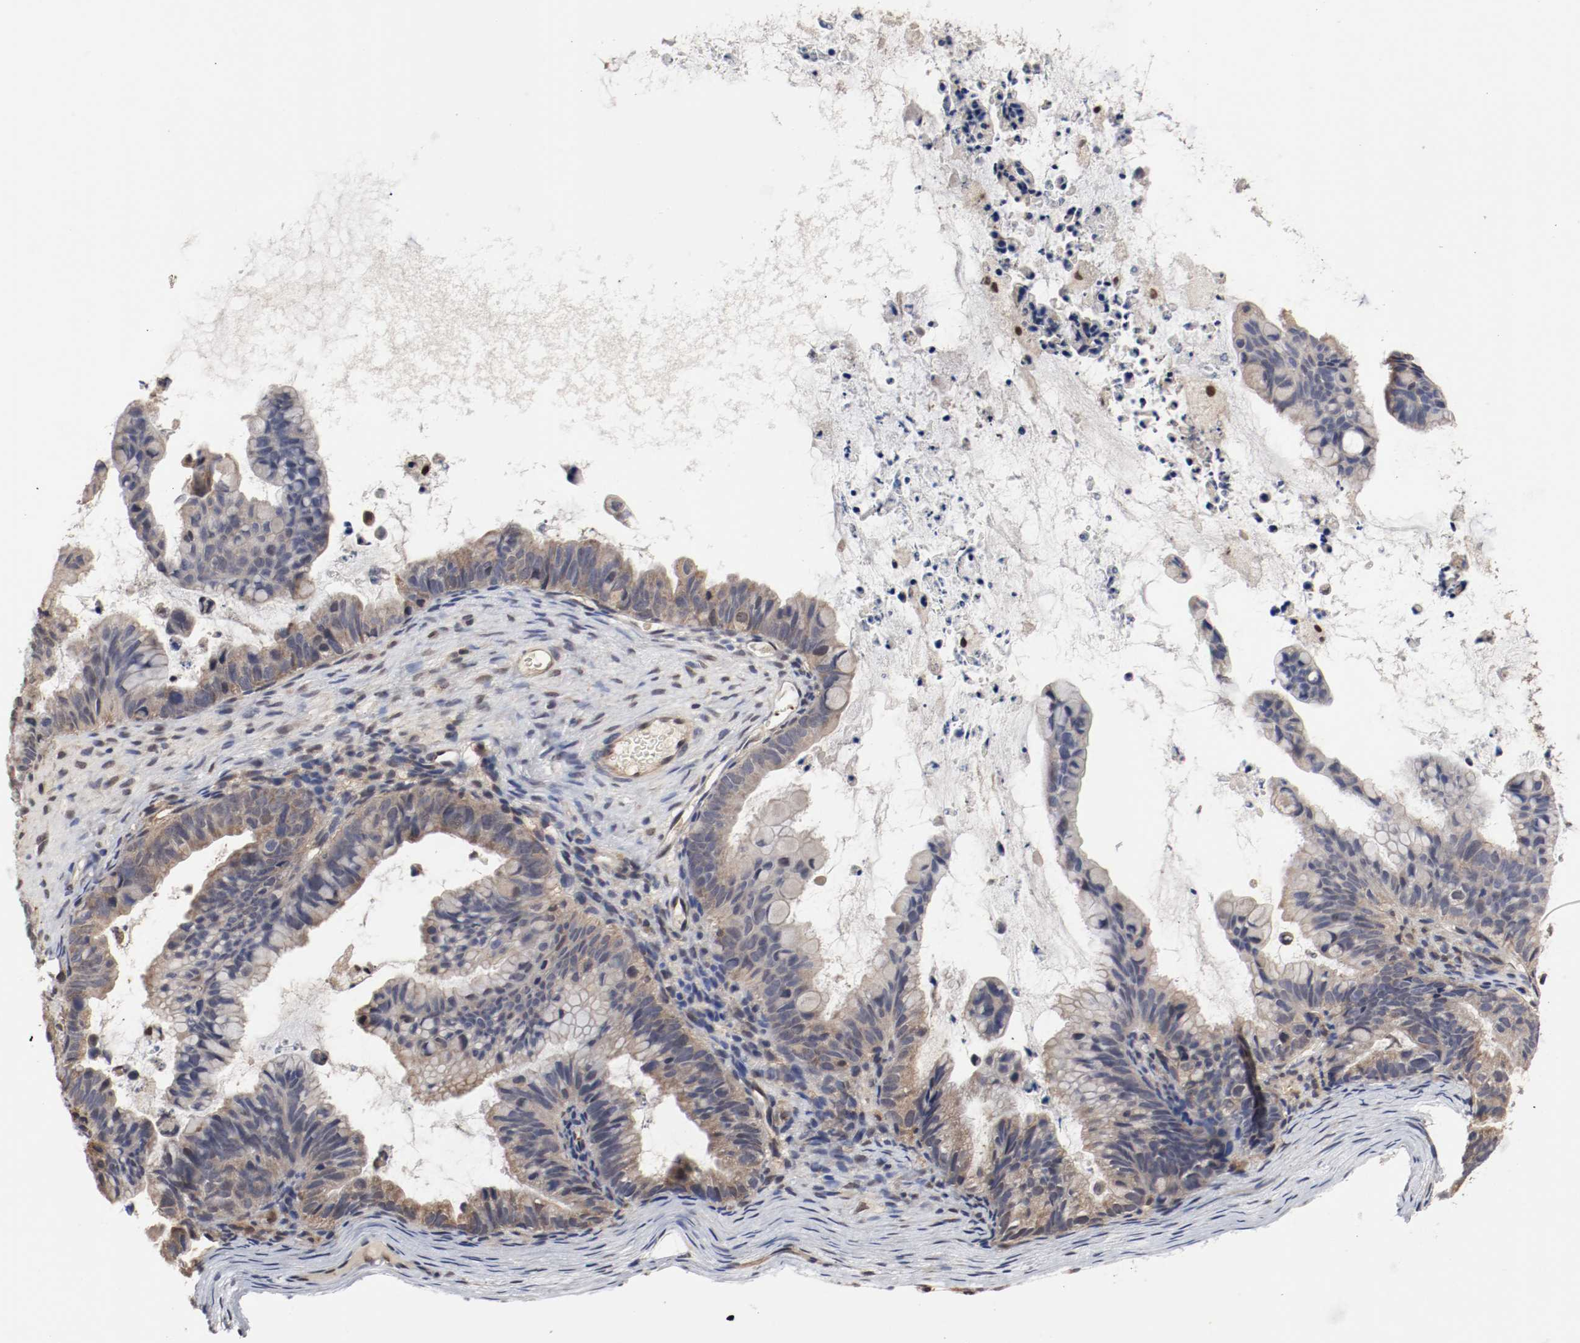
{"staining": {"intensity": "moderate", "quantity": ">75%", "location": "cytoplasmic/membranous"}, "tissue": "ovarian cancer", "cell_type": "Tumor cells", "image_type": "cancer", "snomed": [{"axis": "morphology", "description": "Cystadenocarcinoma, mucinous, NOS"}, {"axis": "topography", "description": "Ovary"}], "caption": "A histopathology image of human ovarian cancer stained for a protein exhibits moderate cytoplasmic/membranous brown staining in tumor cells.", "gene": "AFG3L2", "patient": {"sex": "female", "age": 36}}